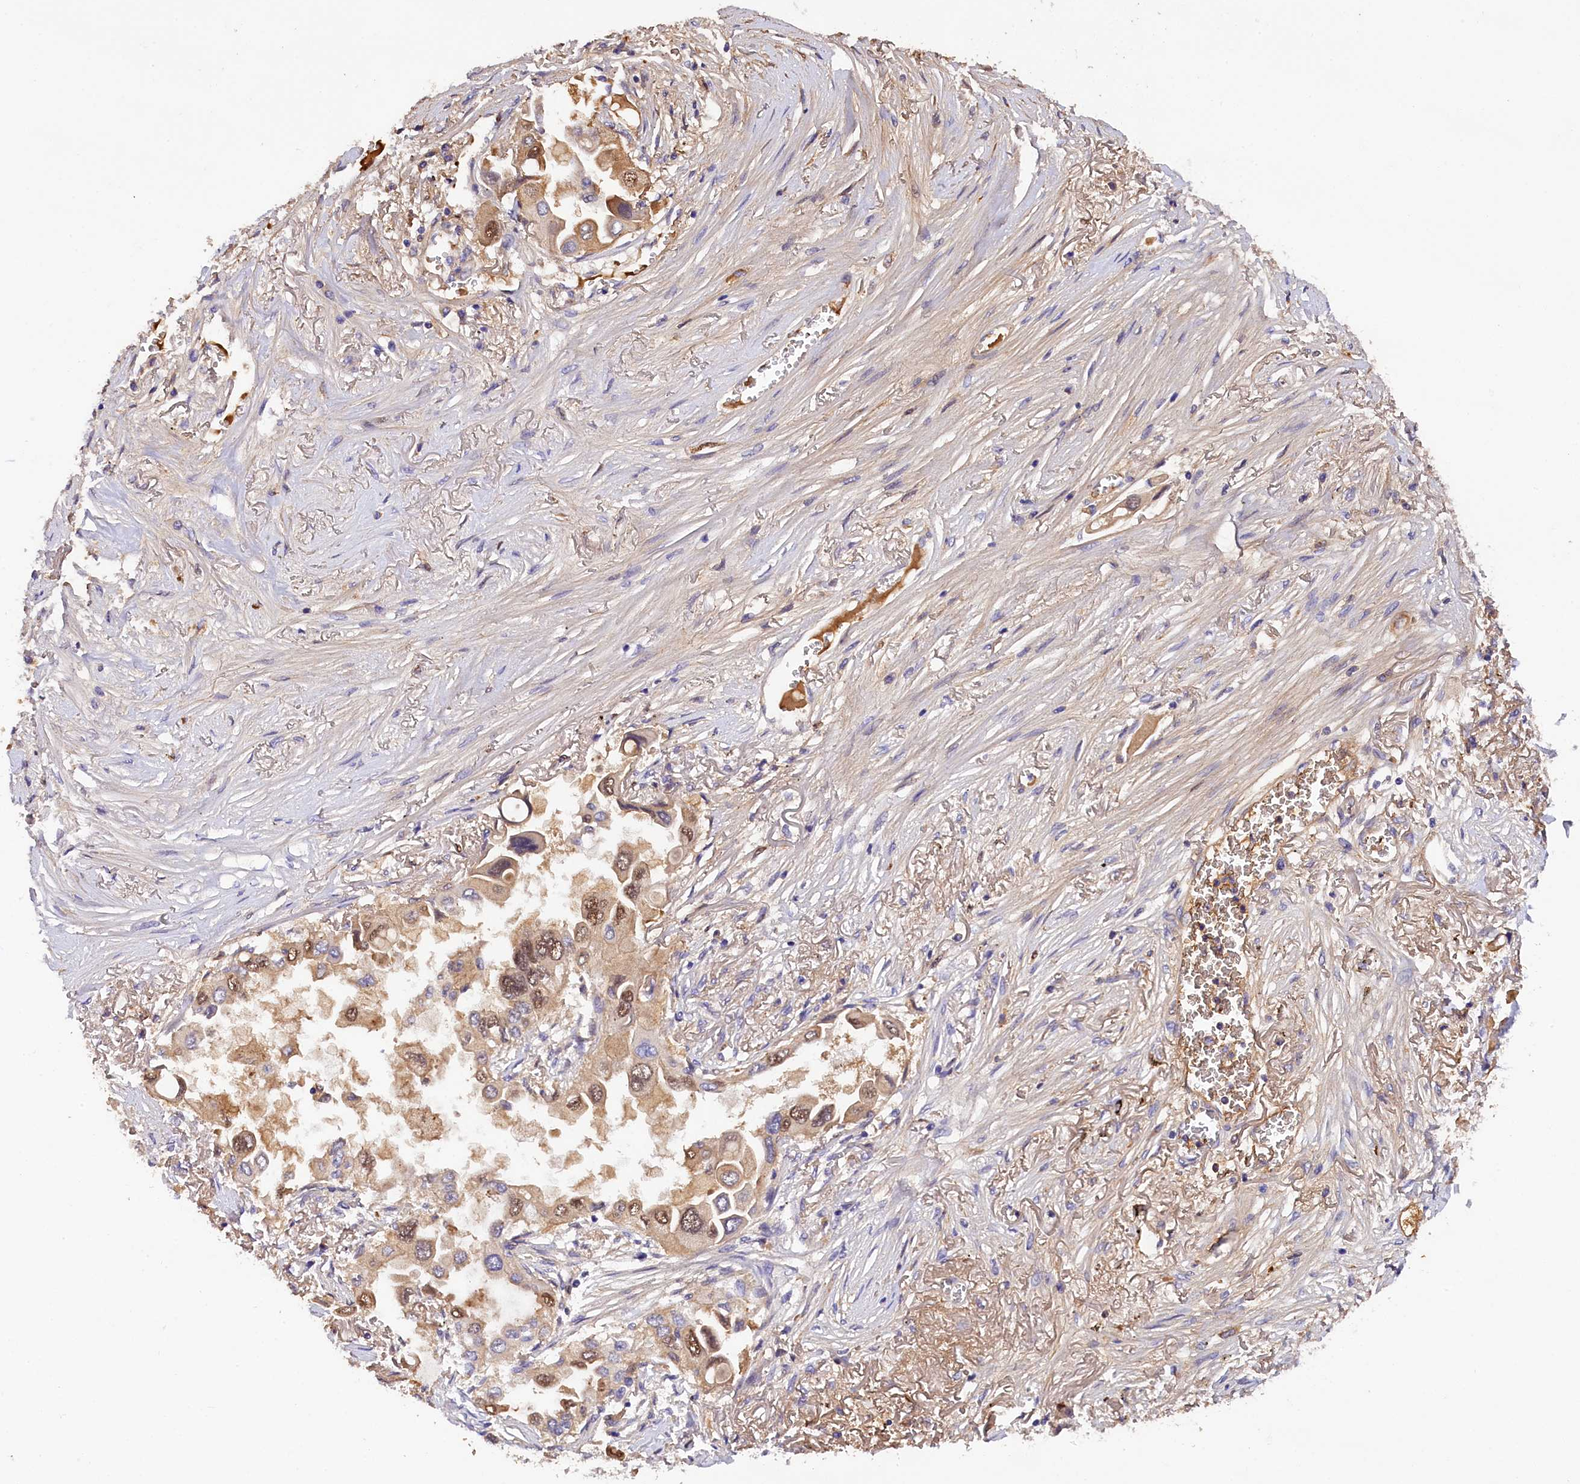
{"staining": {"intensity": "moderate", "quantity": "25%-75%", "location": "nuclear"}, "tissue": "lung cancer", "cell_type": "Tumor cells", "image_type": "cancer", "snomed": [{"axis": "morphology", "description": "Adenocarcinoma, NOS"}, {"axis": "topography", "description": "Lung"}], "caption": "Immunohistochemistry (IHC) image of human lung cancer (adenocarcinoma) stained for a protein (brown), which shows medium levels of moderate nuclear expression in about 25%-75% of tumor cells.", "gene": "PHAF1", "patient": {"sex": "female", "age": 76}}